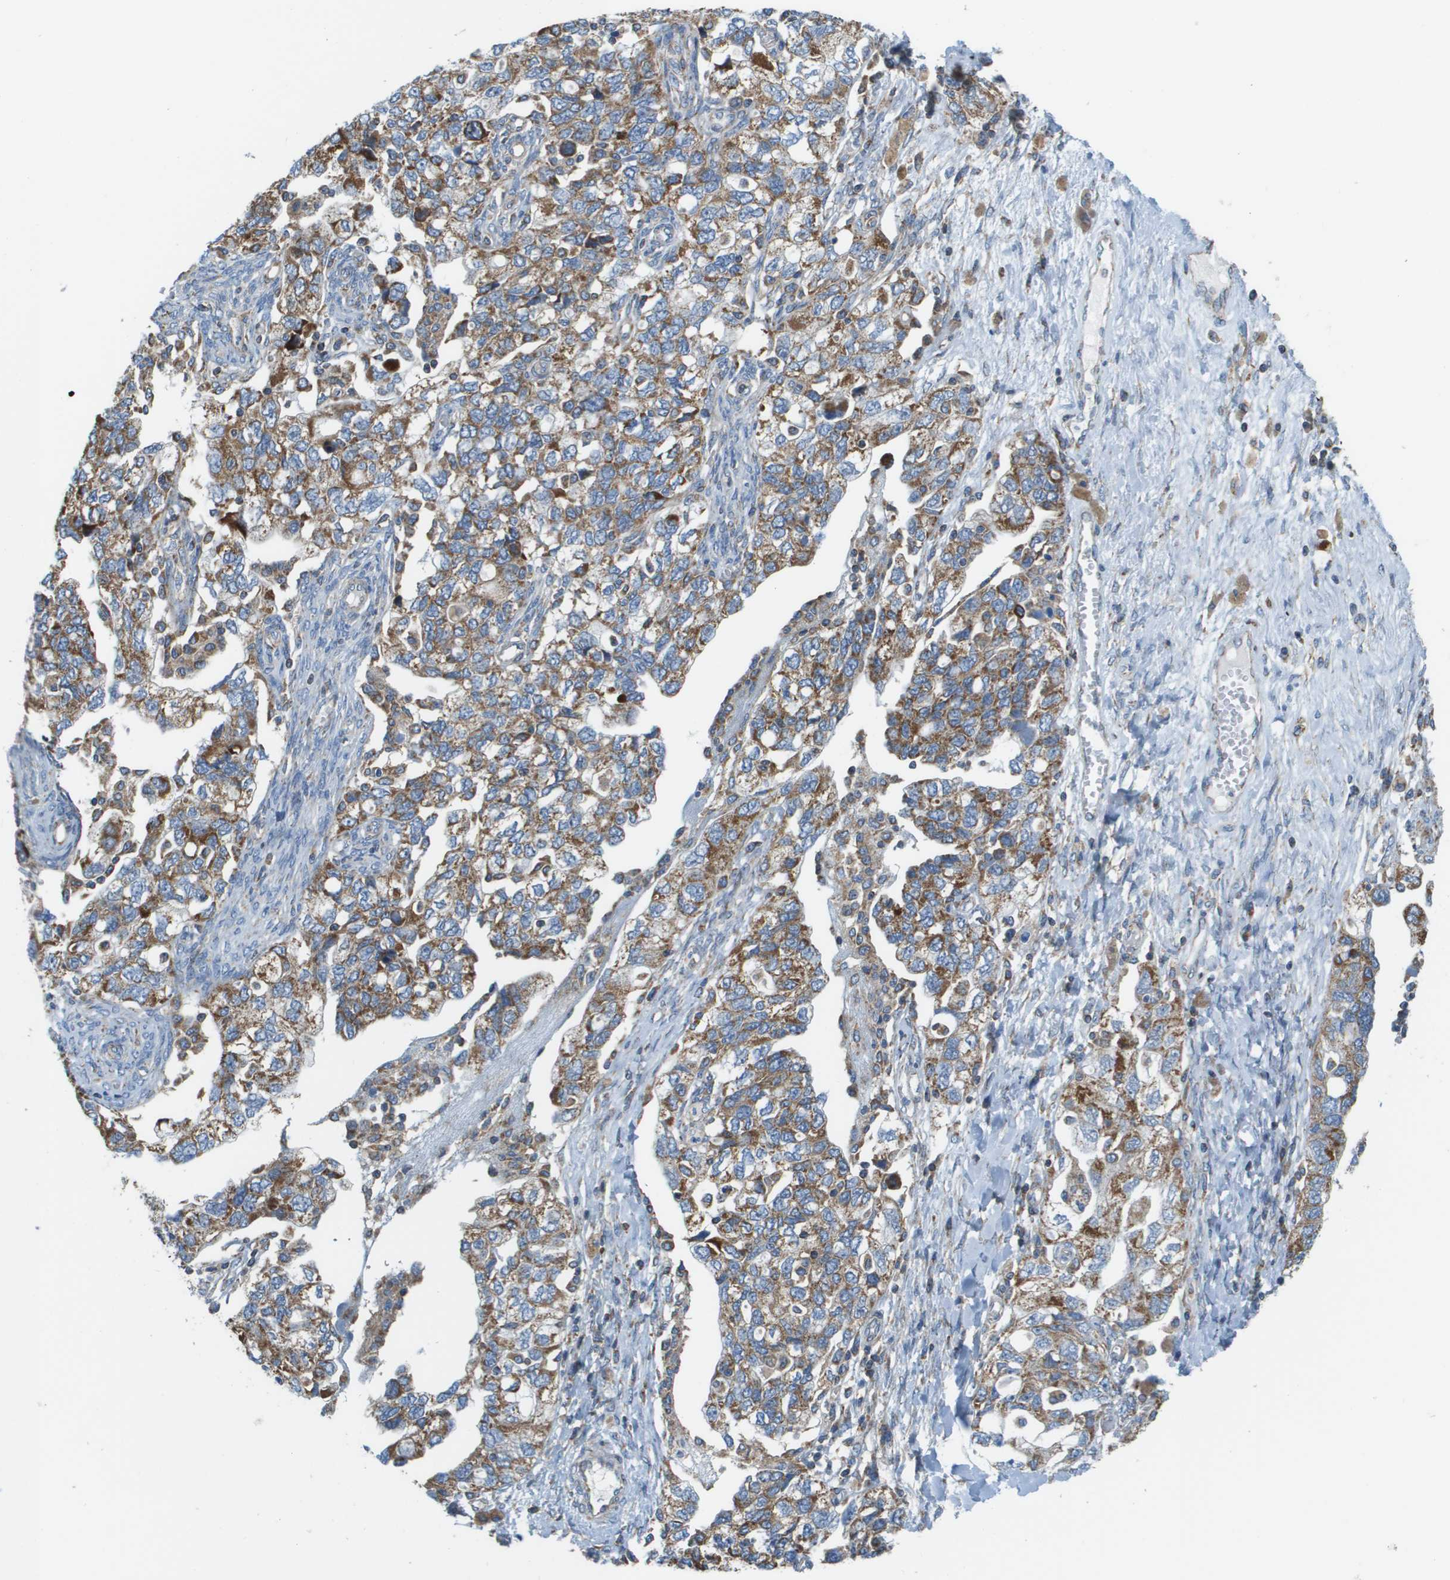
{"staining": {"intensity": "moderate", "quantity": ">75%", "location": "cytoplasmic/membranous"}, "tissue": "ovarian cancer", "cell_type": "Tumor cells", "image_type": "cancer", "snomed": [{"axis": "morphology", "description": "Carcinoma, NOS"}, {"axis": "morphology", "description": "Cystadenocarcinoma, serous, NOS"}, {"axis": "topography", "description": "Ovary"}], "caption": "Ovarian cancer (carcinoma) stained with DAB immunohistochemistry (IHC) reveals medium levels of moderate cytoplasmic/membranous staining in approximately >75% of tumor cells.", "gene": "TAOK3", "patient": {"sex": "female", "age": 69}}